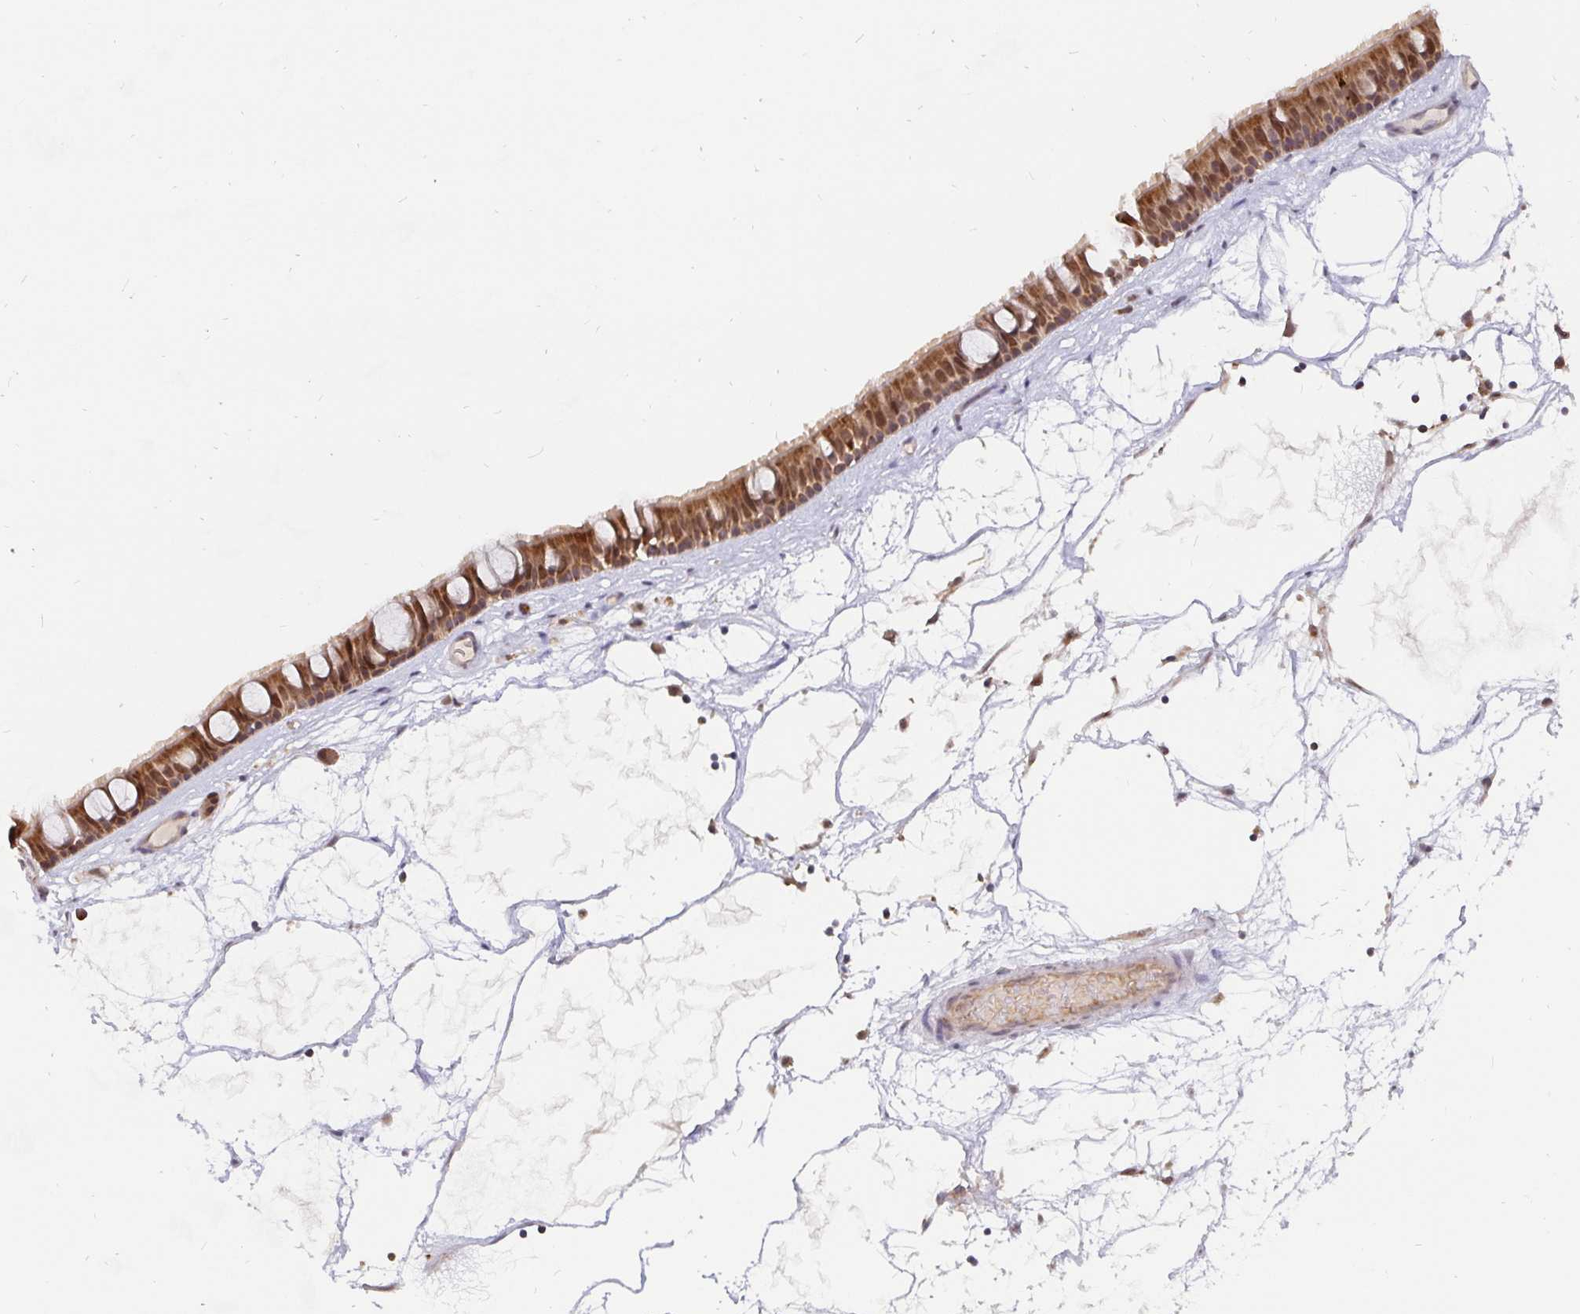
{"staining": {"intensity": "moderate", "quantity": ">75%", "location": "cytoplasmic/membranous,nuclear"}, "tissue": "nasopharynx", "cell_type": "Respiratory epithelial cells", "image_type": "normal", "snomed": [{"axis": "morphology", "description": "Normal tissue, NOS"}, {"axis": "topography", "description": "Nasopharynx"}], "caption": "Protein positivity by IHC exhibits moderate cytoplasmic/membranous,nuclear positivity in approximately >75% of respiratory epithelial cells in unremarkable nasopharynx.", "gene": "PDF", "patient": {"sex": "male", "age": 68}}